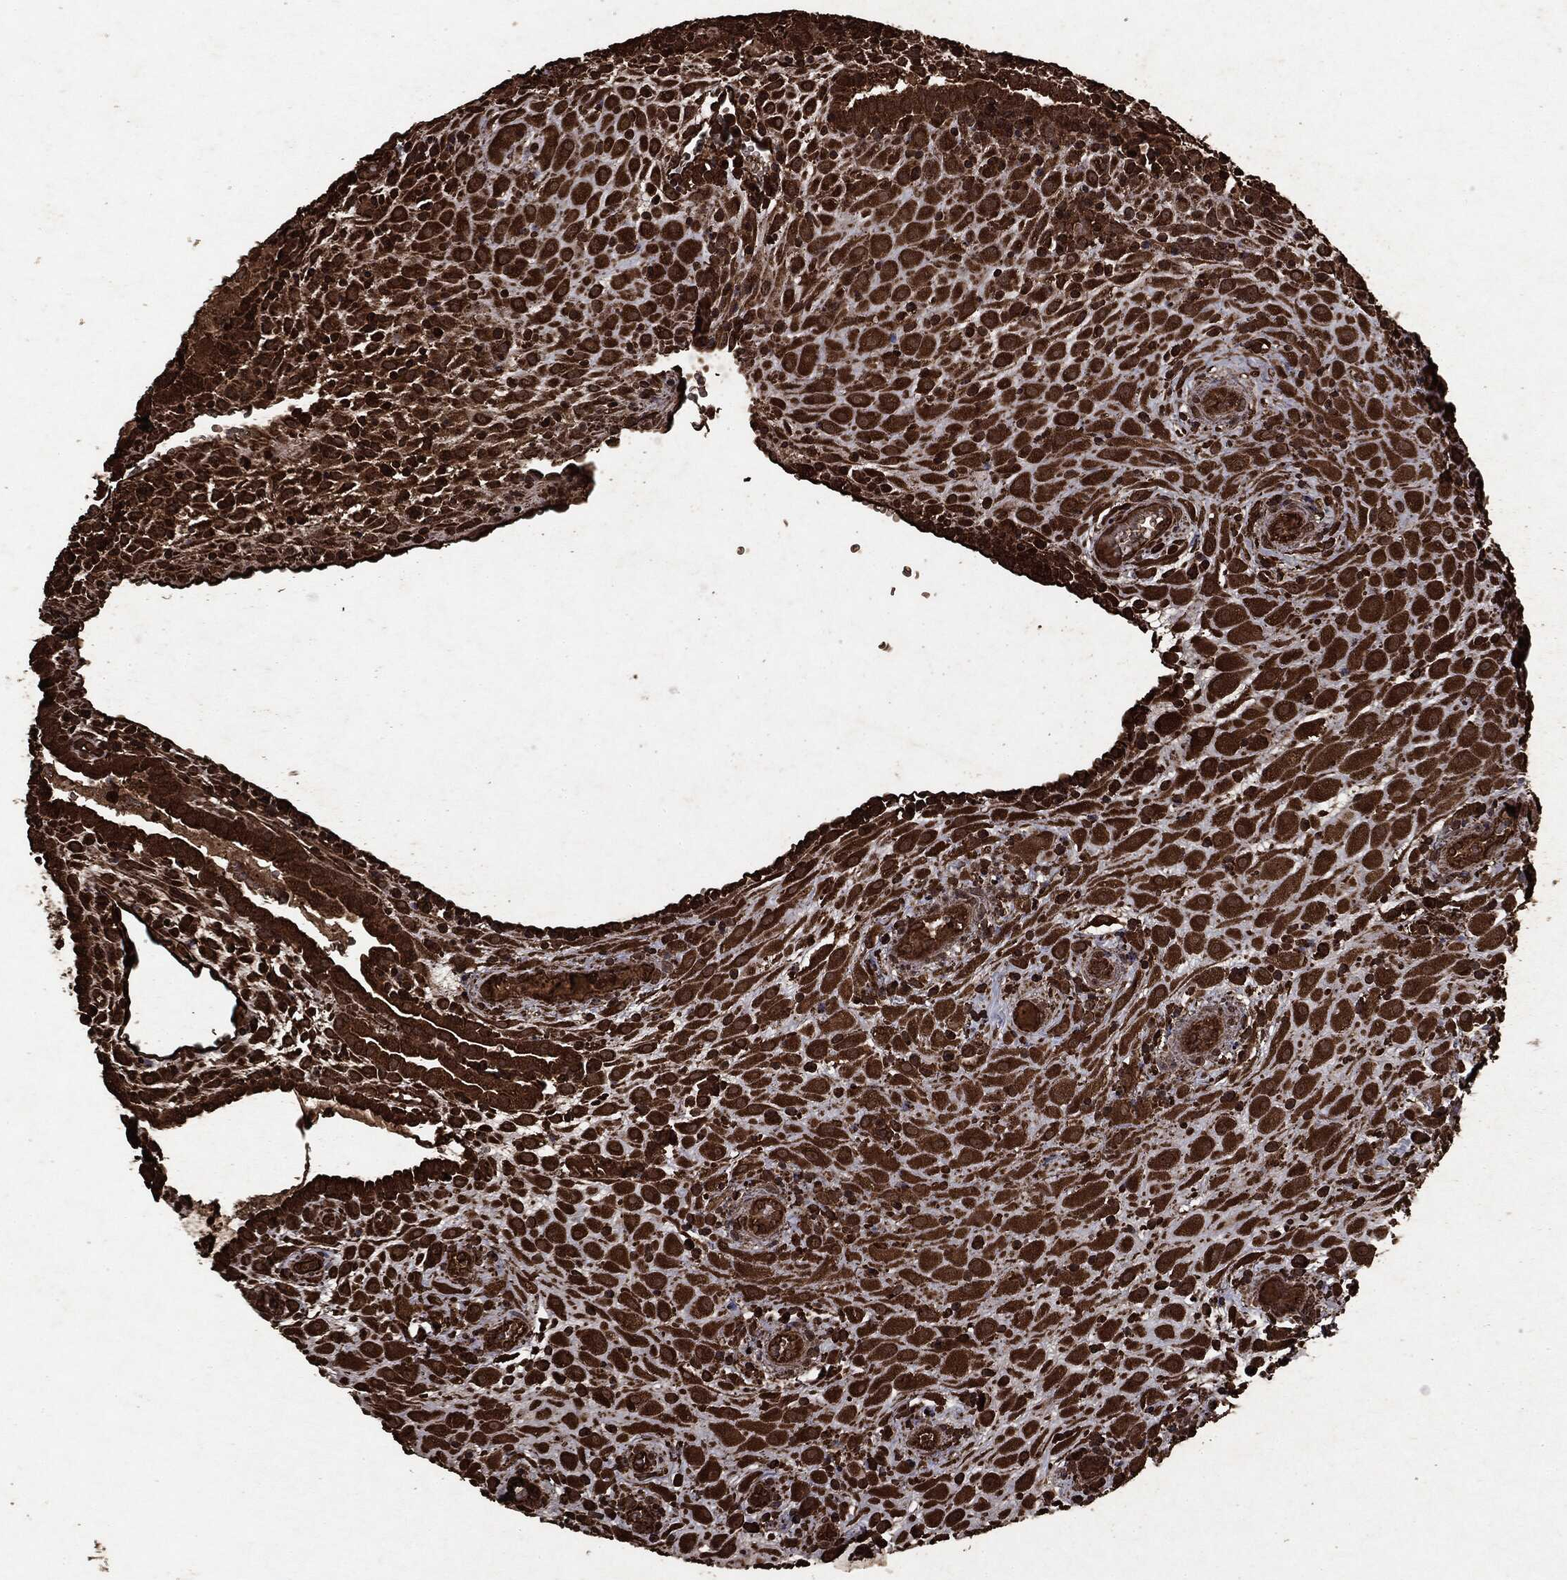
{"staining": {"intensity": "strong", "quantity": ">75%", "location": "cytoplasmic/membranous"}, "tissue": "placenta", "cell_type": "Decidual cells", "image_type": "normal", "snomed": [{"axis": "morphology", "description": "Normal tissue, NOS"}, {"axis": "topography", "description": "Placenta"}], "caption": "Normal placenta demonstrates strong cytoplasmic/membranous expression in approximately >75% of decidual cells, visualized by immunohistochemistry.", "gene": "ARAF", "patient": {"sex": "female", "age": 19}}